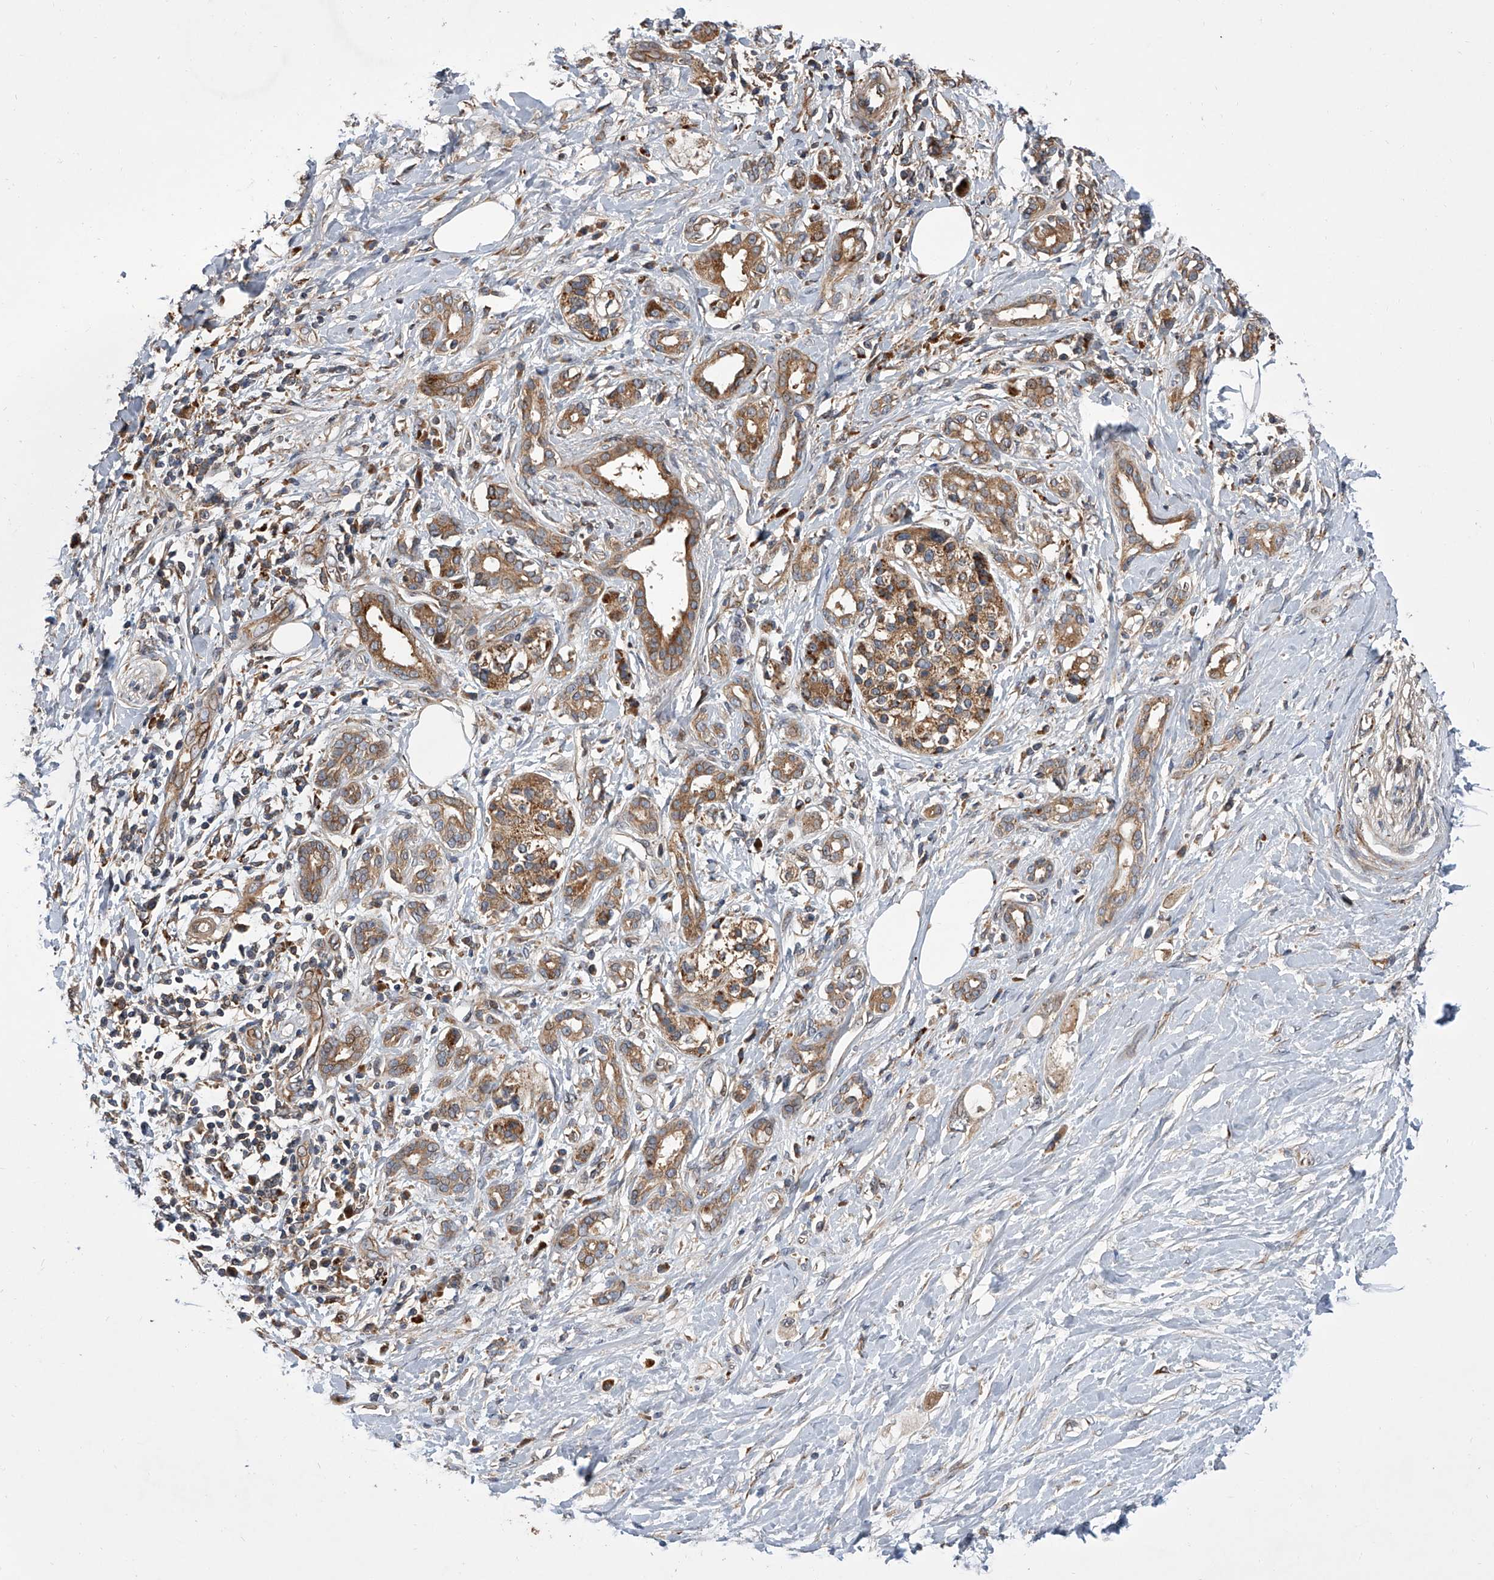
{"staining": {"intensity": "moderate", "quantity": ">75%", "location": "cytoplasmic/membranous"}, "tissue": "pancreatic cancer", "cell_type": "Tumor cells", "image_type": "cancer", "snomed": [{"axis": "morphology", "description": "Adenocarcinoma, NOS"}, {"axis": "topography", "description": "Pancreas"}], "caption": "This histopathology image displays immunohistochemistry (IHC) staining of pancreatic adenocarcinoma, with medium moderate cytoplasmic/membranous positivity in about >75% of tumor cells.", "gene": "USP47", "patient": {"sex": "female", "age": 56}}